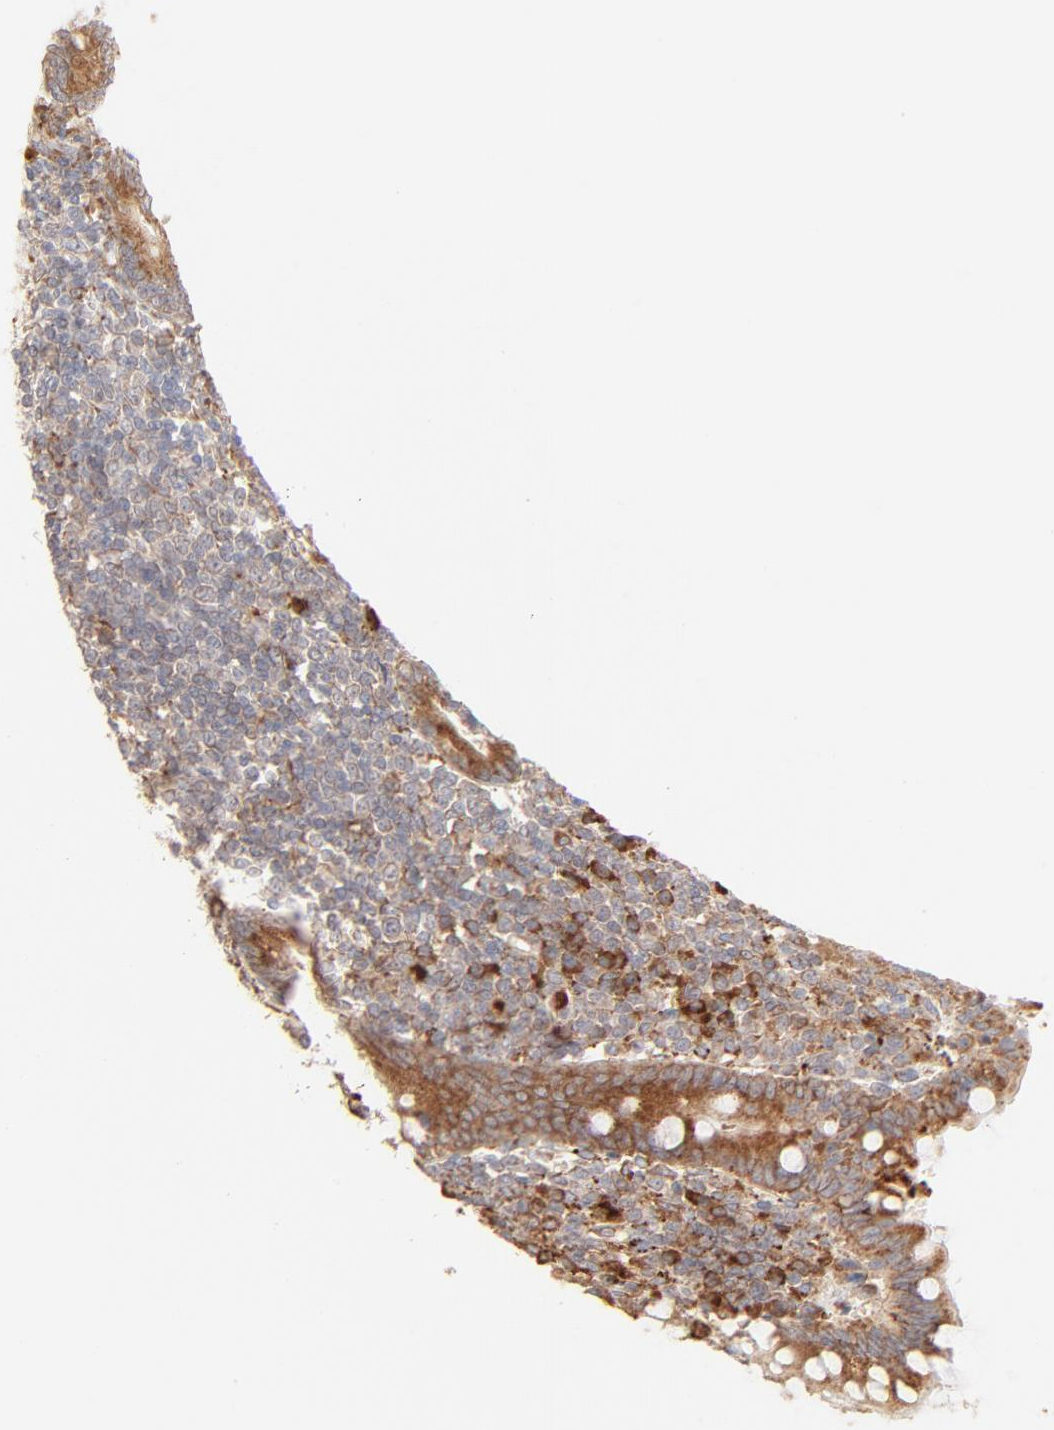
{"staining": {"intensity": "moderate", "quantity": ">75%", "location": "cytoplasmic/membranous"}, "tissue": "appendix", "cell_type": "Glandular cells", "image_type": "normal", "snomed": [{"axis": "morphology", "description": "Normal tissue, NOS"}, {"axis": "topography", "description": "Appendix"}], "caption": "Glandular cells exhibit moderate cytoplasmic/membranous expression in approximately >75% of cells in normal appendix. (DAB IHC with brightfield microscopy, high magnification).", "gene": "PARP12", "patient": {"sex": "female", "age": 66}}